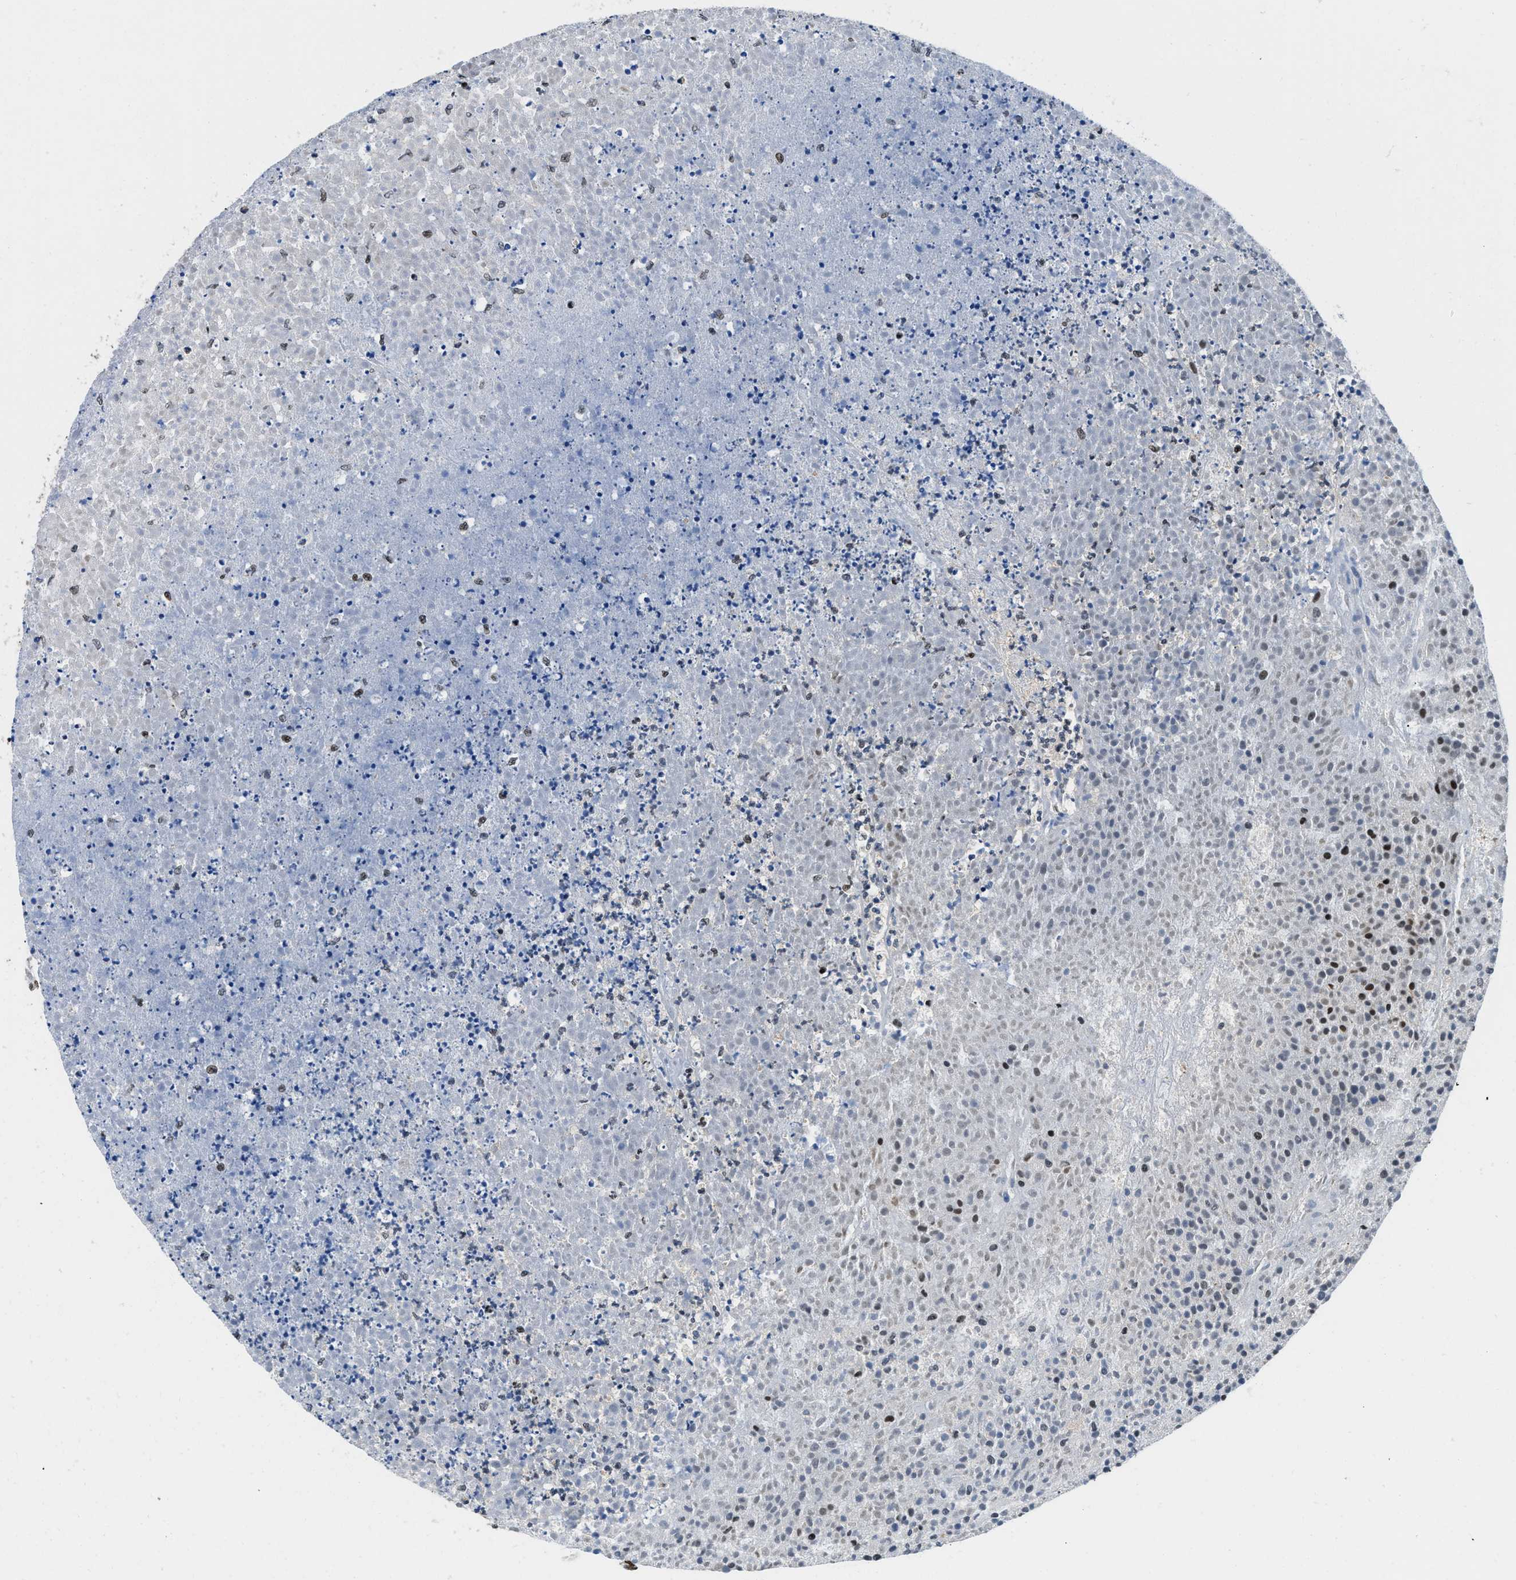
{"staining": {"intensity": "negative", "quantity": "none", "location": "none"}, "tissue": "testis cancer", "cell_type": "Tumor cells", "image_type": "cancer", "snomed": [{"axis": "morphology", "description": "Seminoma, NOS"}, {"axis": "topography", "description": "Testis"}], "caption": "Human seminoma (testis) stained for a protein using immunohistochemistry (IHC) shows no positivity in tumor cells.", "gene": "SAFB", "patient": {"sex": "male", "age": 59}}